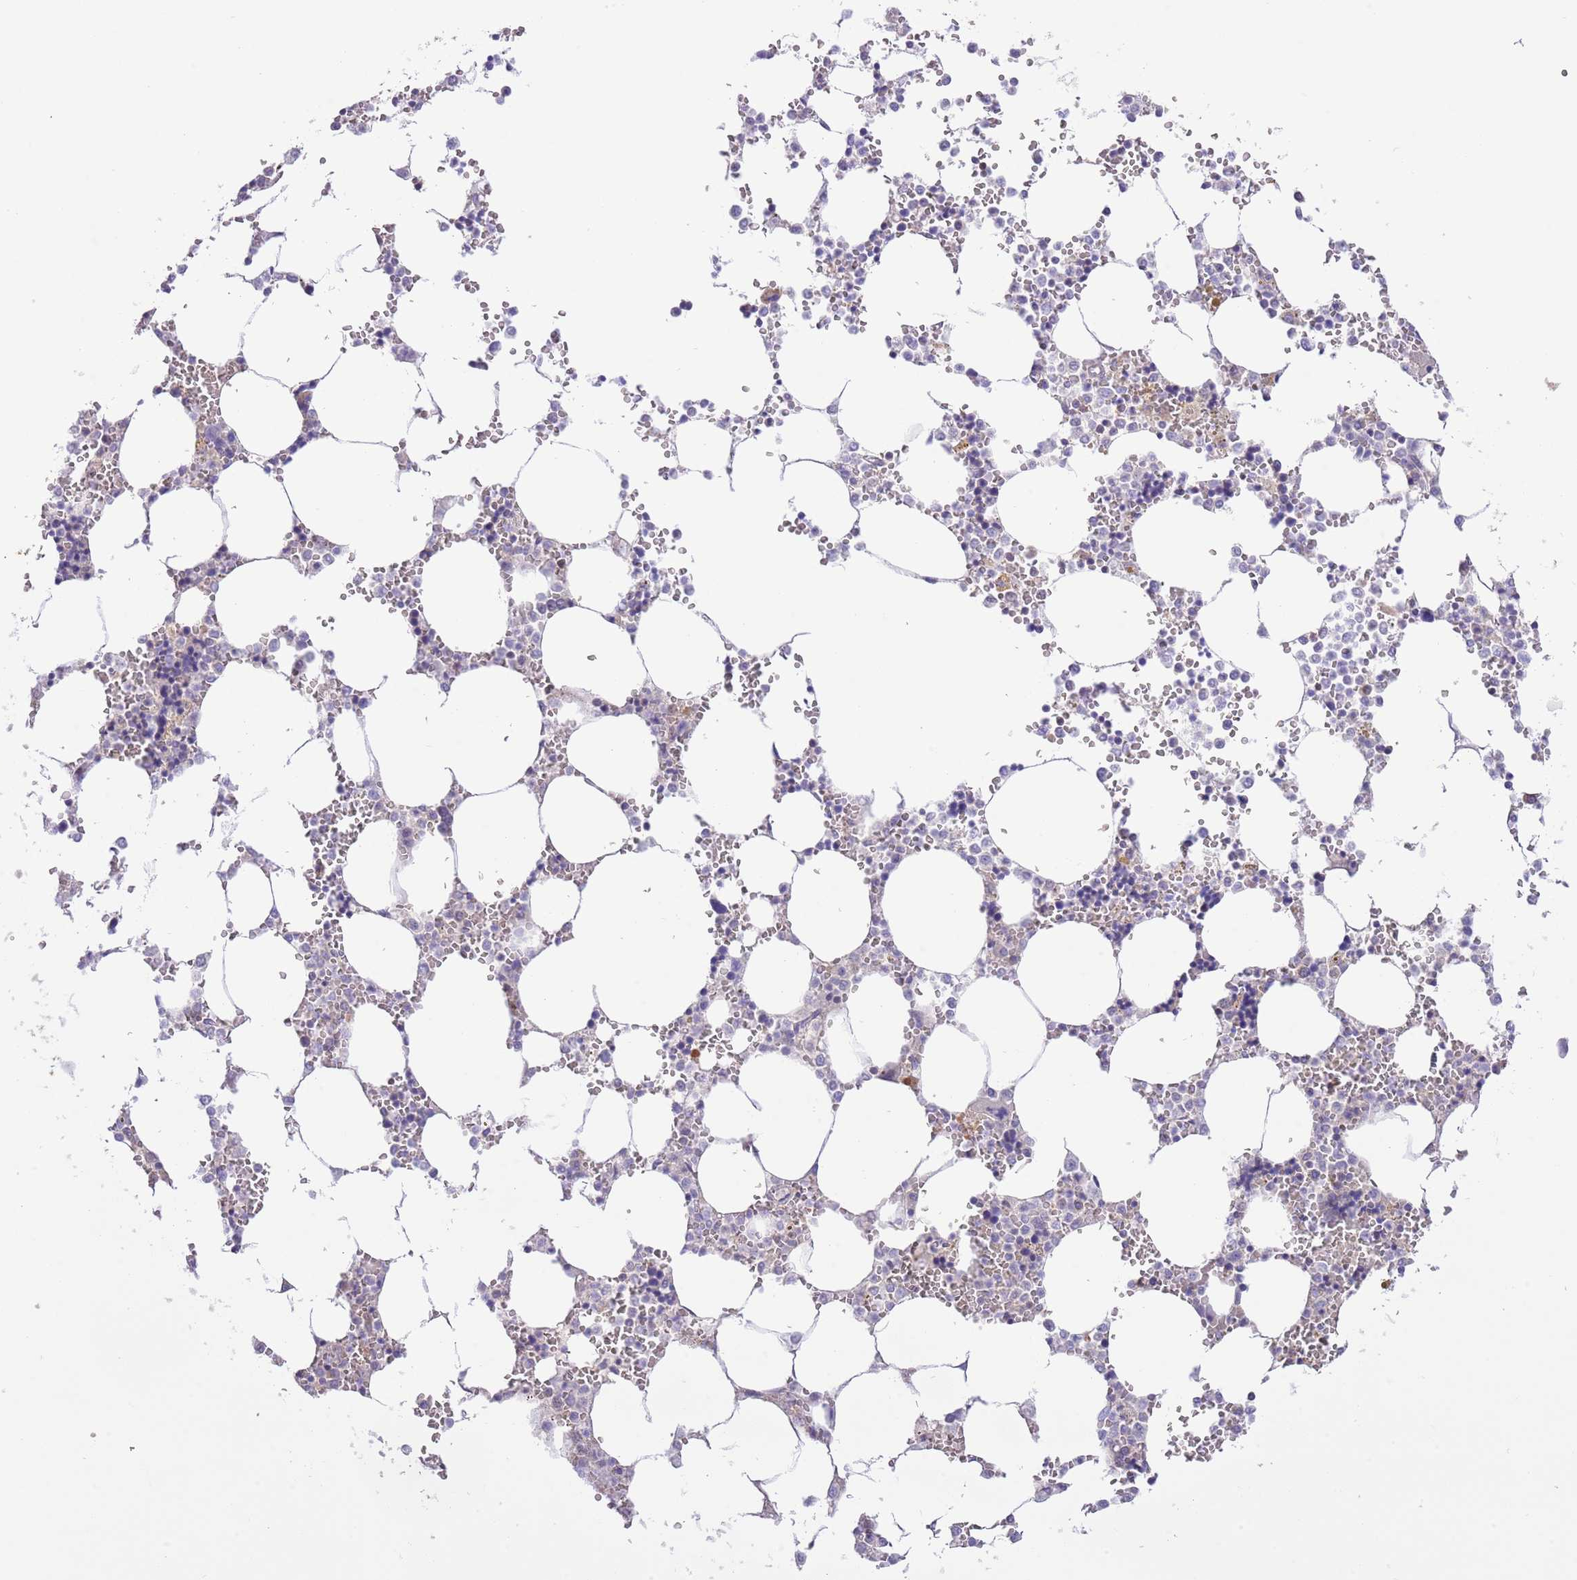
{"staining": {"intensity": "negative", "quantity": "none", "location": "none"}, "tissue": "bone marrow", "cell_type": "Hematopoietic cells", "image_type": "normal", "snomed": [{"axis": "morphology", "description": "Normal tissue, NOS"}, {"axis": "topography", "description": "Bone marrow"}], "caption": "The immunohistochemistry (IHC) photomicrograph has no significant positivity in hematopoietic cells of bone marrow.", "gene": "PRR32", "patient": {"sex": "male", "age": 64}}